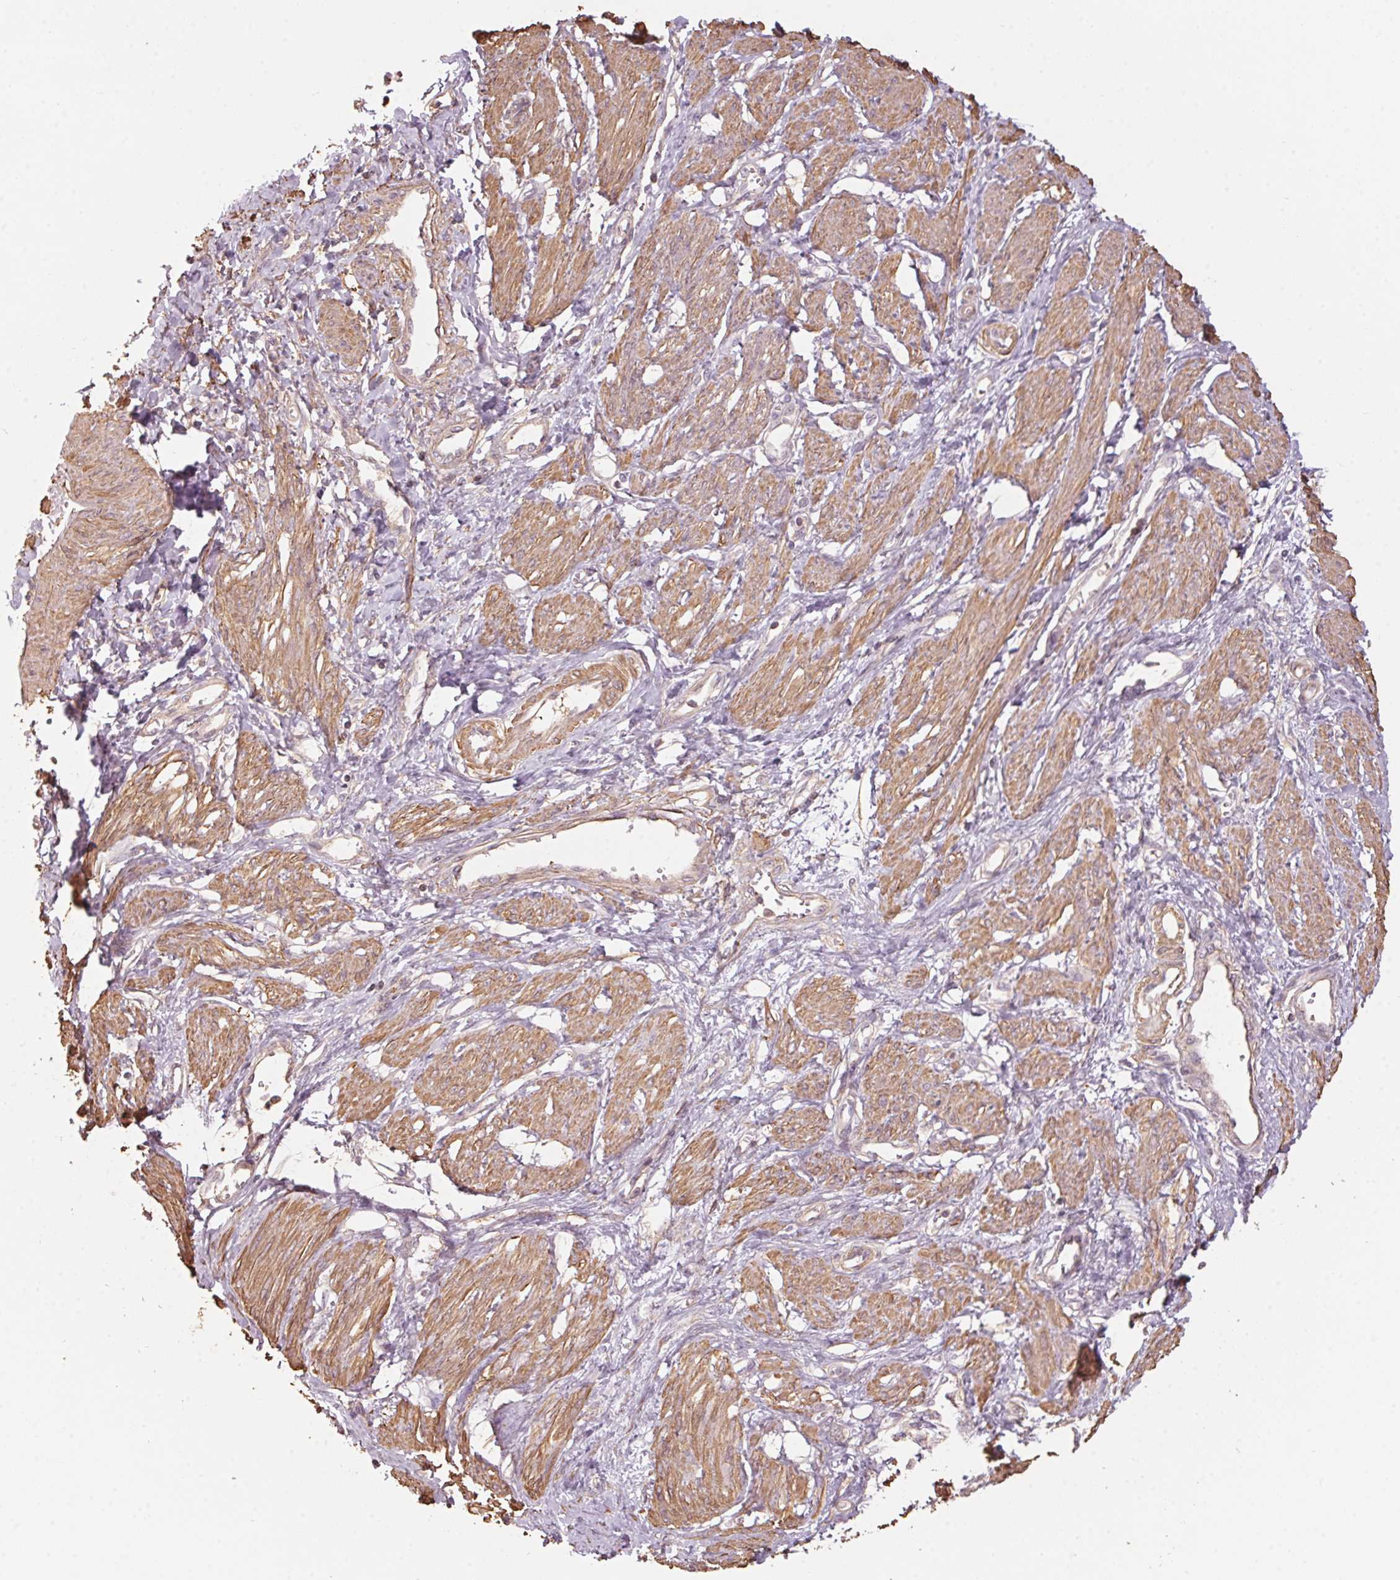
{"staining": {"intensity": "moderate", "quantity": ">75%", "location": "cytoplasmic/membranous"}, "tissue": "smooth muscle", "cell_type": "Smooth muscle cells", "image_type": "normal", "snomed": [{"axis": "morphology", "description": "Normal tissue, NOS"}, {"axis": "topography", "description": "Smooth muscle"}, {"axis": "topography", "description": "Uterus"}], "caption": "This histopathology image exhibits benign smooth muscle stained with immunohistochemistry (IHC) to label a protein in brown. The cytoplasmic/membranous of smooth muscle cells show moderate positivity for the protein. Nuclei are counter-stained blue.", "gene": "QDPR", "patient": {"sex": "female", "age": 39}}